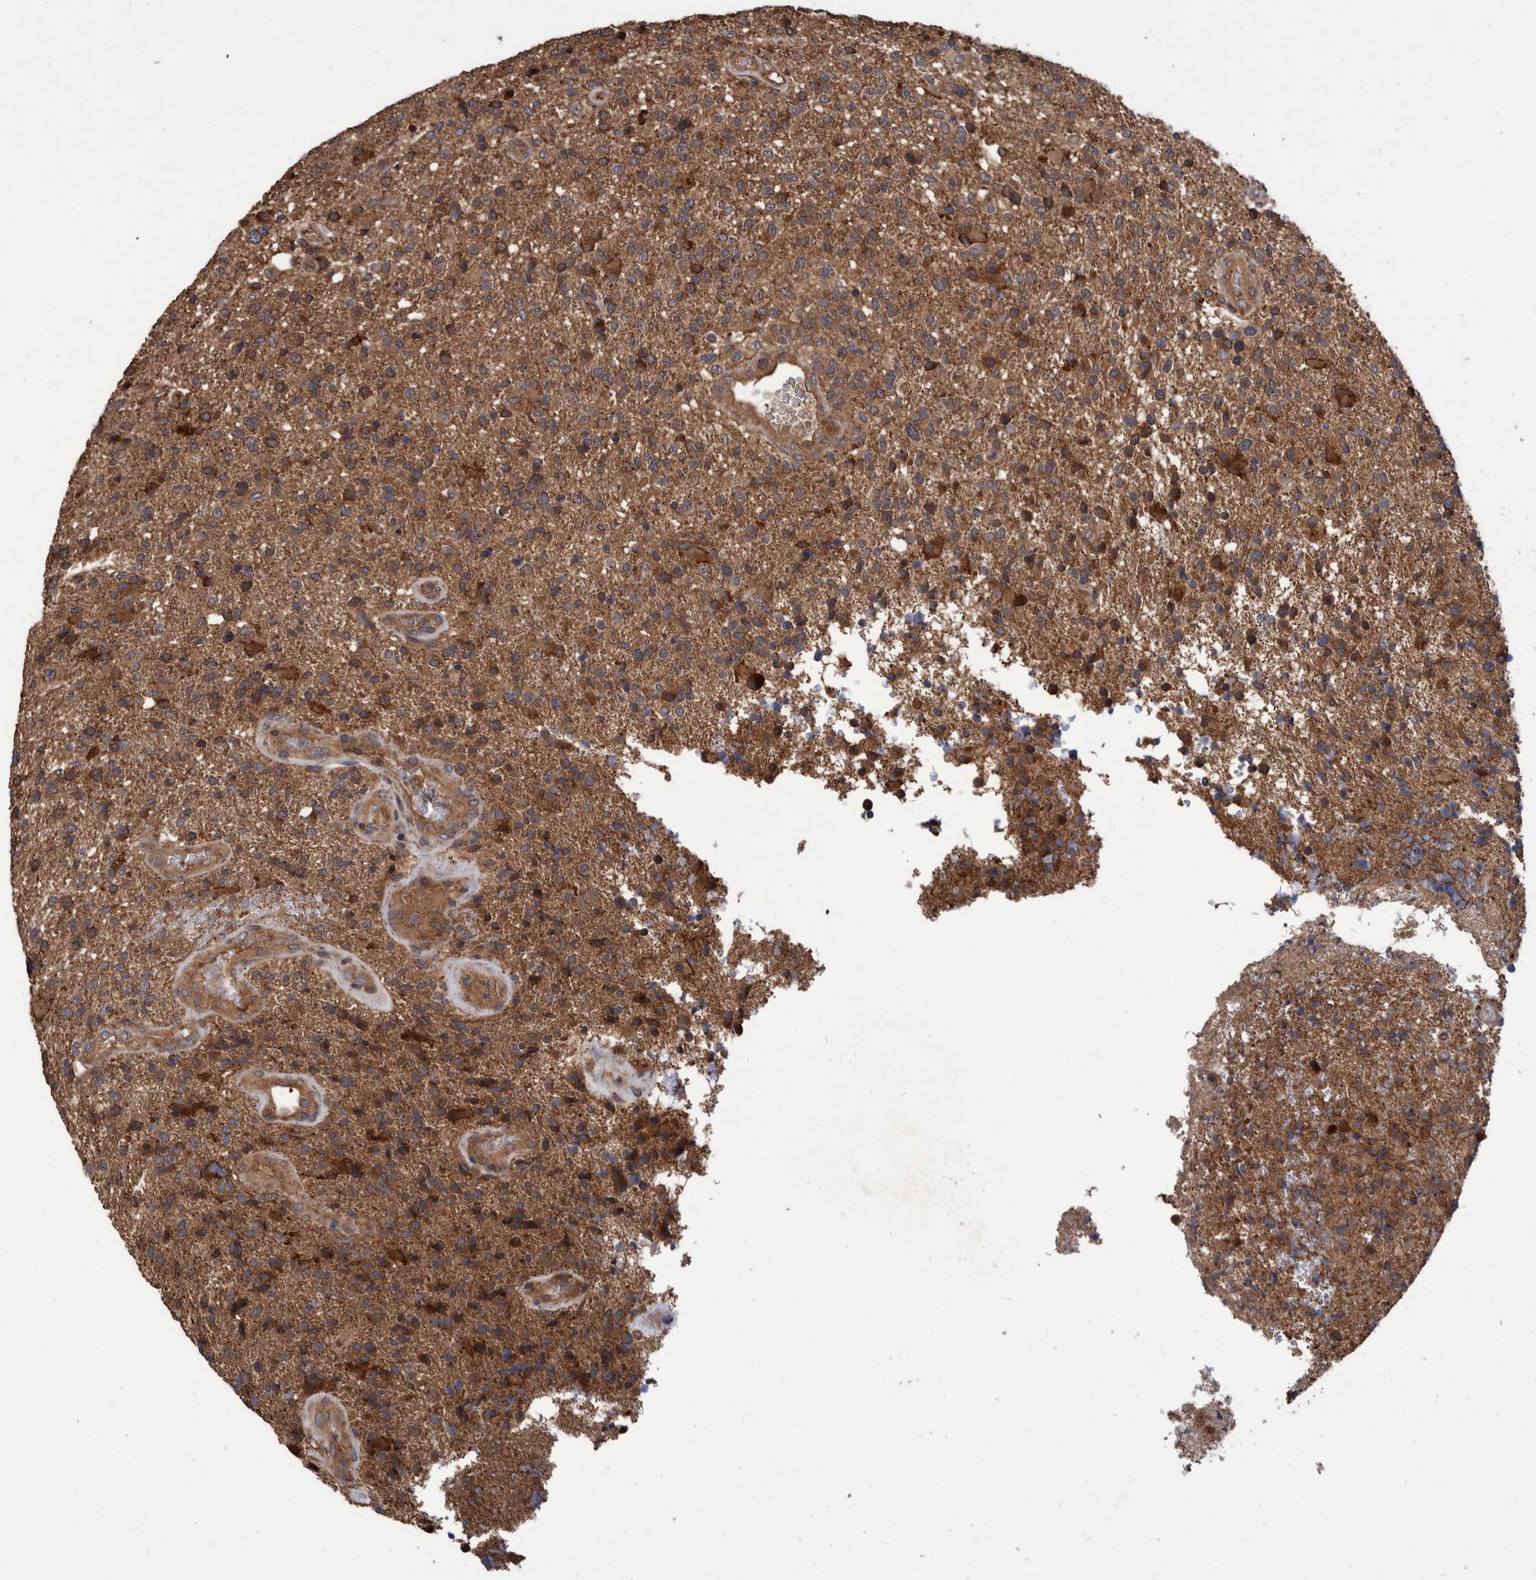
{"staining": {"intensity": "moderate", "quantity": ">75%", "location": "cytoplasmic/membranous"}, "tissue": "glioma", "cell_type": "Tumor cells", "image_type": "cancer", "snomed": [{"axis": "morphology", "description": "Glioma, malignant, High grade"}, {"axis": "topography", "description": "Brain"}], "caption": "About >75% of tumor cells in glioma exhibit moderate cytoplasmic/membranous protein expression as visualized by brown immunohistochemical staining.", "gene": "VBP1", "patient": {"sex": "male", "age": 72}}